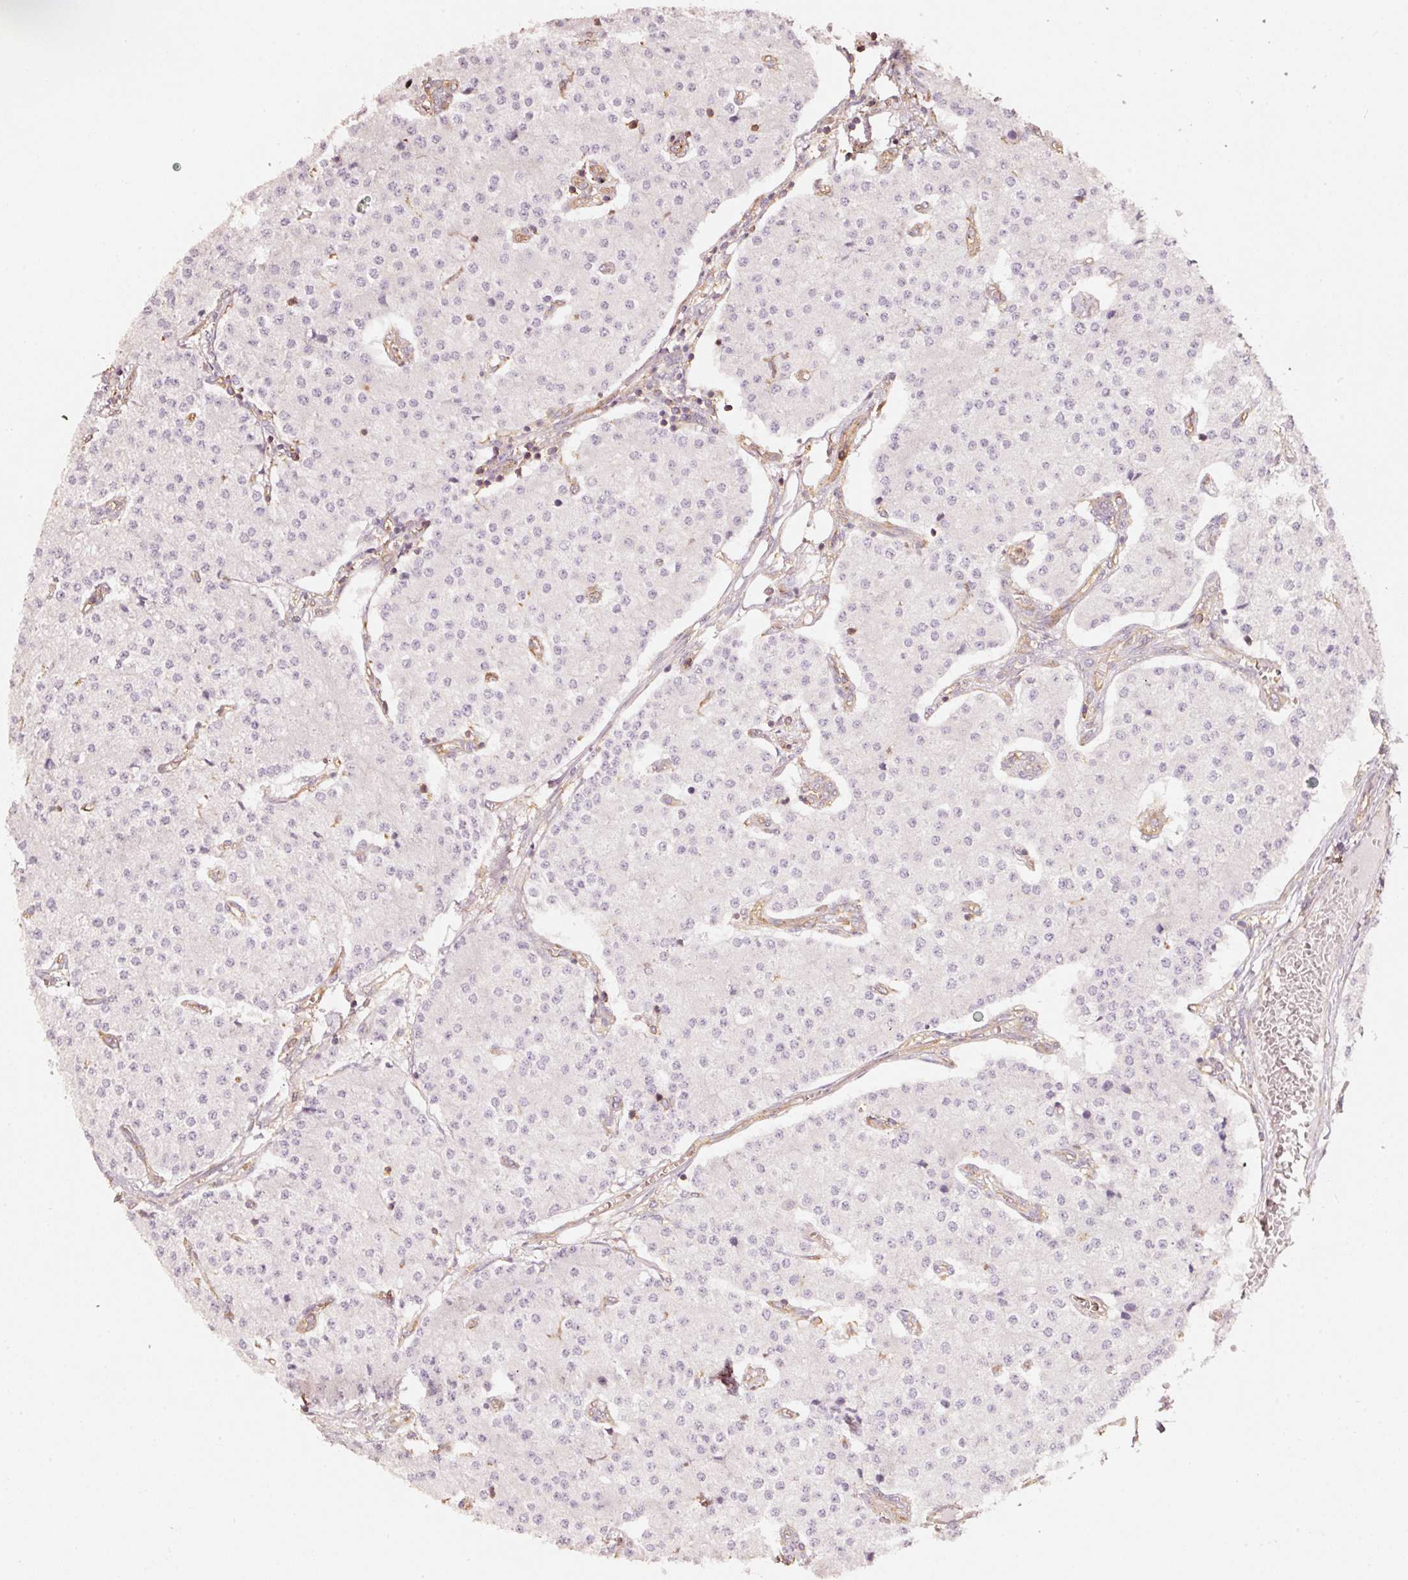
{"staining": {"intensity": "negative", "quantity": "none", "location": "none"}, "tissue": "carcinoid", "cell_type": "Tumor cells", "image_type": "cancer", "snomed": [{"axis": "morphology", "description": "Carcinoid, malignant, NOS"}, {"axis": "topography", "description": "Colon"}], "caption": "Micrograph shows no protein expression in tumor cells of carcinoid (malignant) tissue. Brightfield microscopy of immunohistochemistry (IHC) stained with DAB (brown) and hematoxylin (blue), captured at high magnification.", "gene": "CEP95", "patient": {"sex": "female", "age": 52}}